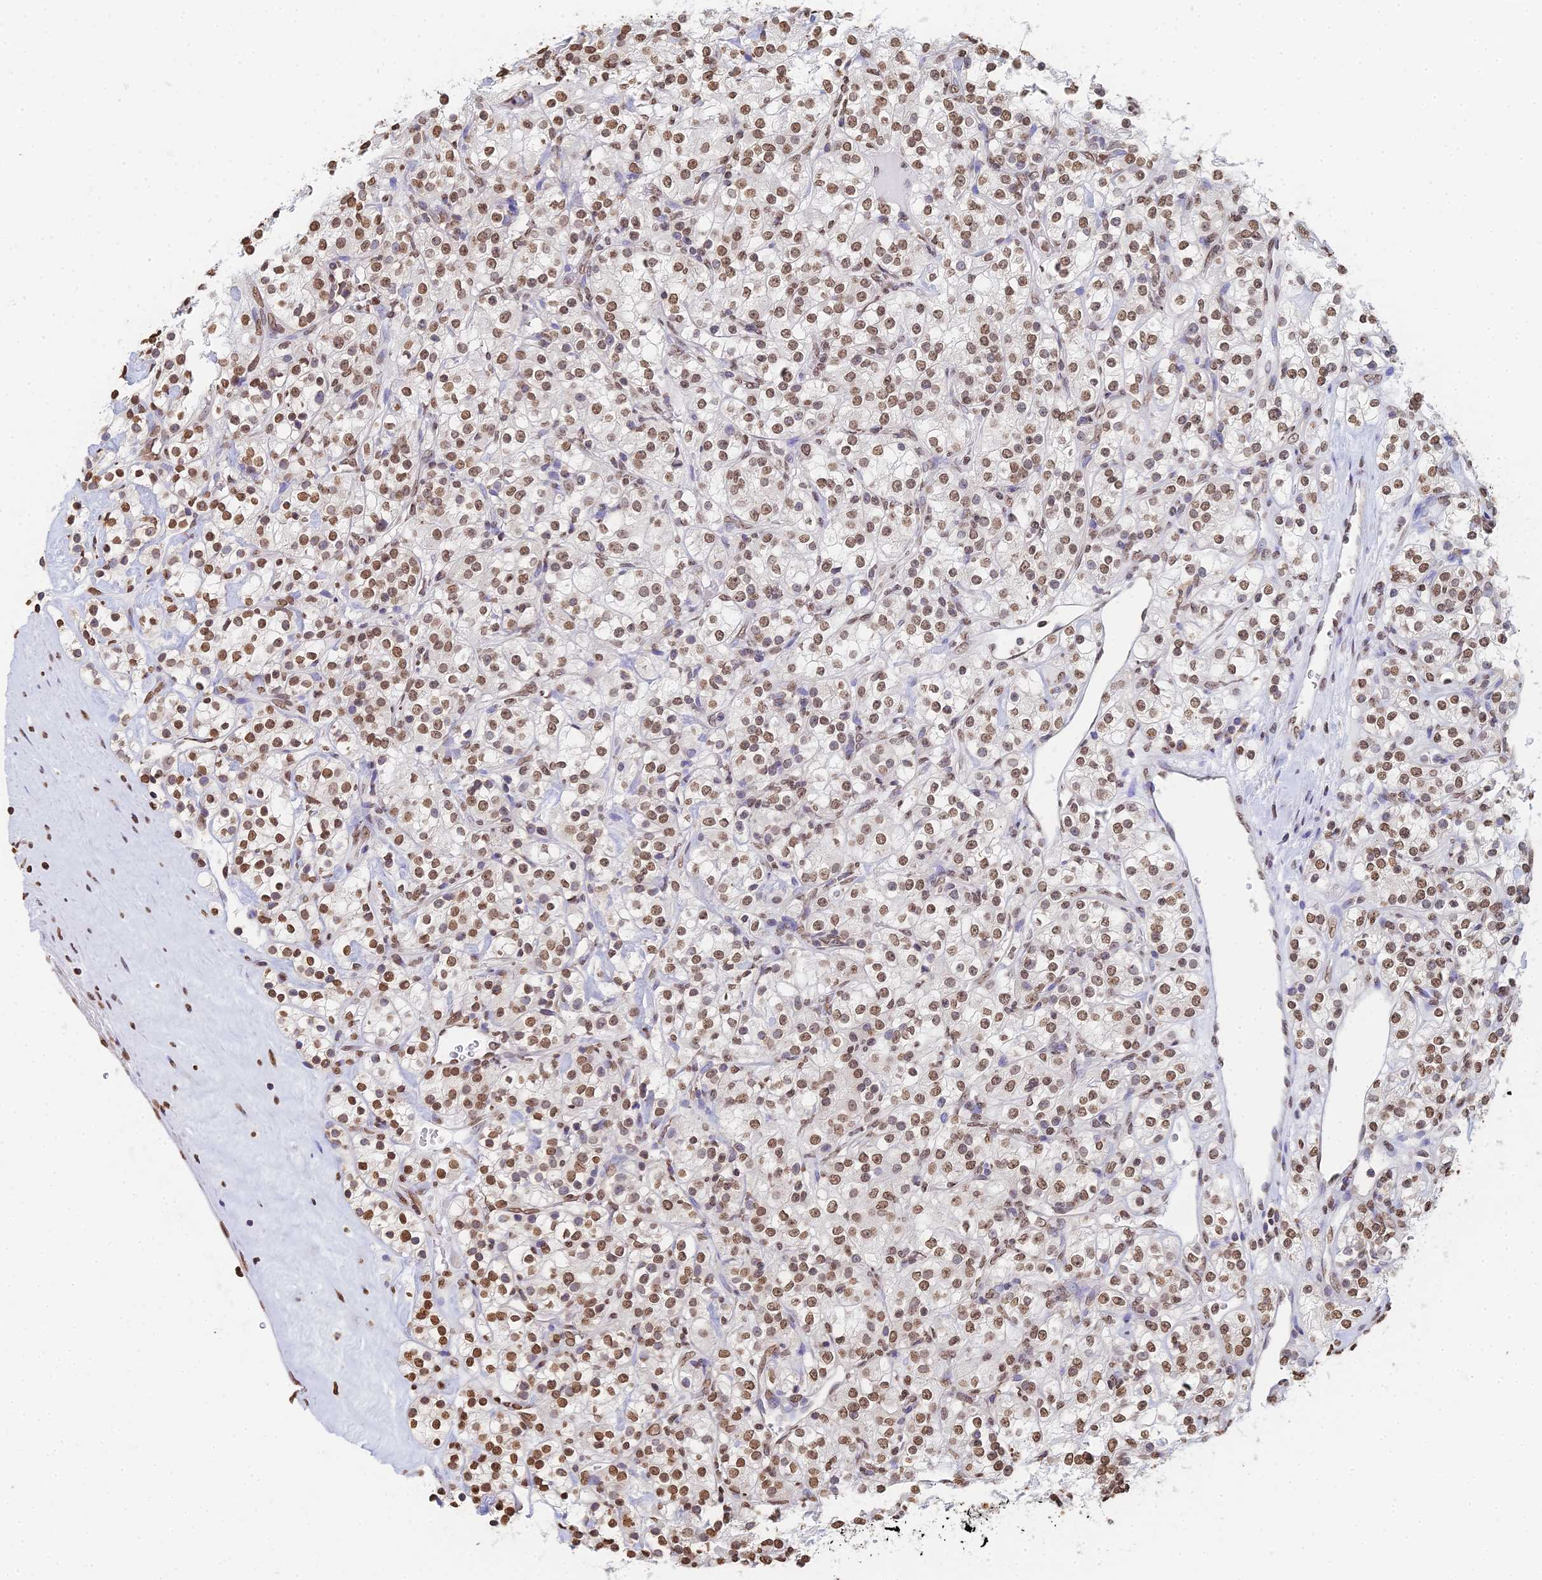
{"staining": {"intensity": "moderate", "quantity": ">75%", "location": "nuclear"}, "tissue": "renal cancer", "cell_type": "Tumor cells", "image_type": "cancer", "snomed": [{"axis": "morphology", "description": "Adenocarcinoma, NOS"}, {"axis": "topography", "description": "Kidney"}], "caption": "This photomicrograph exhibits IHC staining of human renal cancer (adenocarcinoma), with medium moderate nuclear expression in approximately >75% of tumor cells.", "gene": "GBP3", "patient": {"sex": "male", "age": 77}}